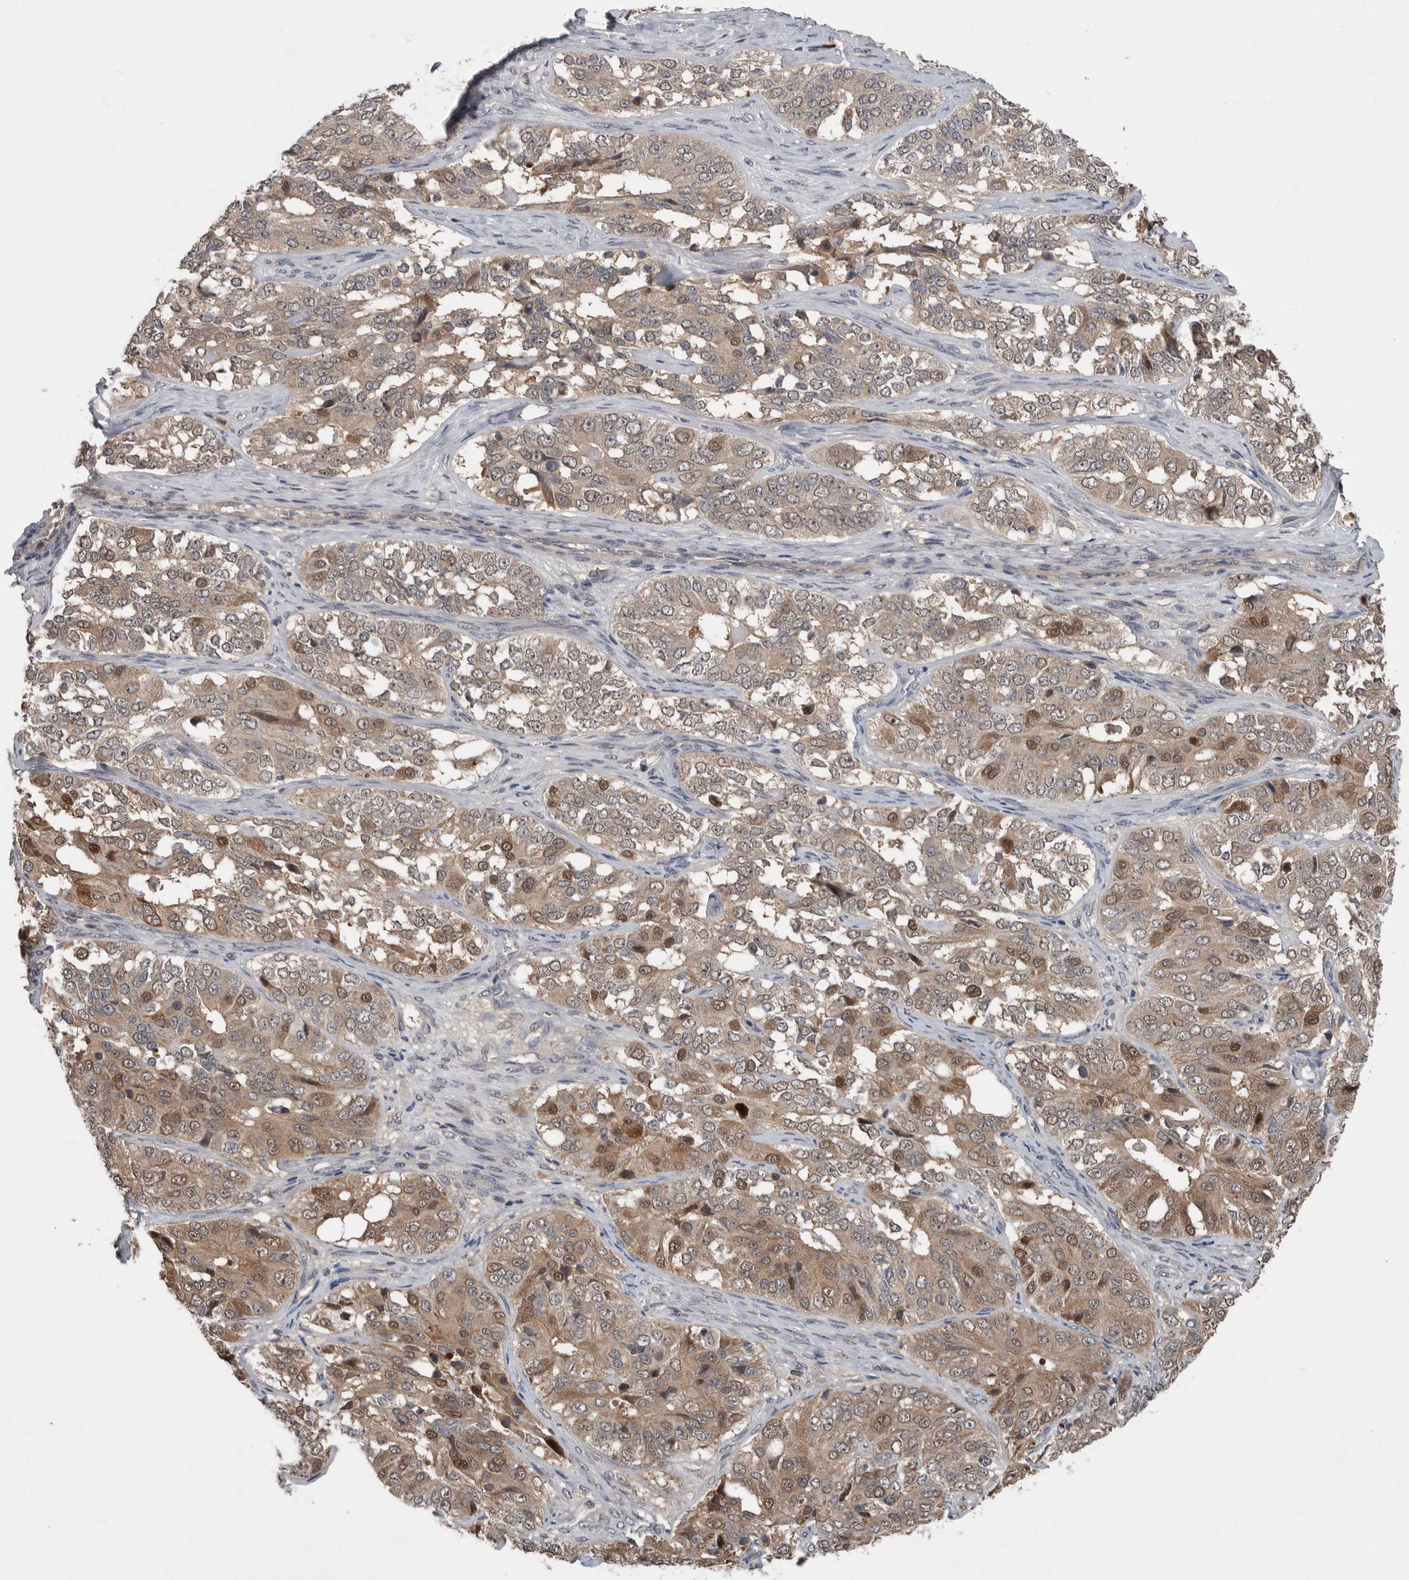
{"staining": {"intensity": "moderate", "quantity": ">75%", "location": "cytoplasmic/membranous,nuclear"}, "tissue": "ovarian cancer", "cell_type": "Tumor cells", "image_type": "cancer", "snomed": [{"axis": "morphology", "description": "Carcinoma, endometroid"}, {"axis": "topography", "description": "Ovary"}], "caption": "Immunohistochemistry image of neoplastic tissue: human ovarian cancer stained using immunohistochemistry (IHC) reveals medium levels of moderate protein expression localized specifically in the cytoplasmic/membranous and nuclear of tumor cells, appearing as a cytoplasmic/membranous and nuclear brown color.", "gene": "SCP2", "patient": {"sex": "female", "age": 51}}